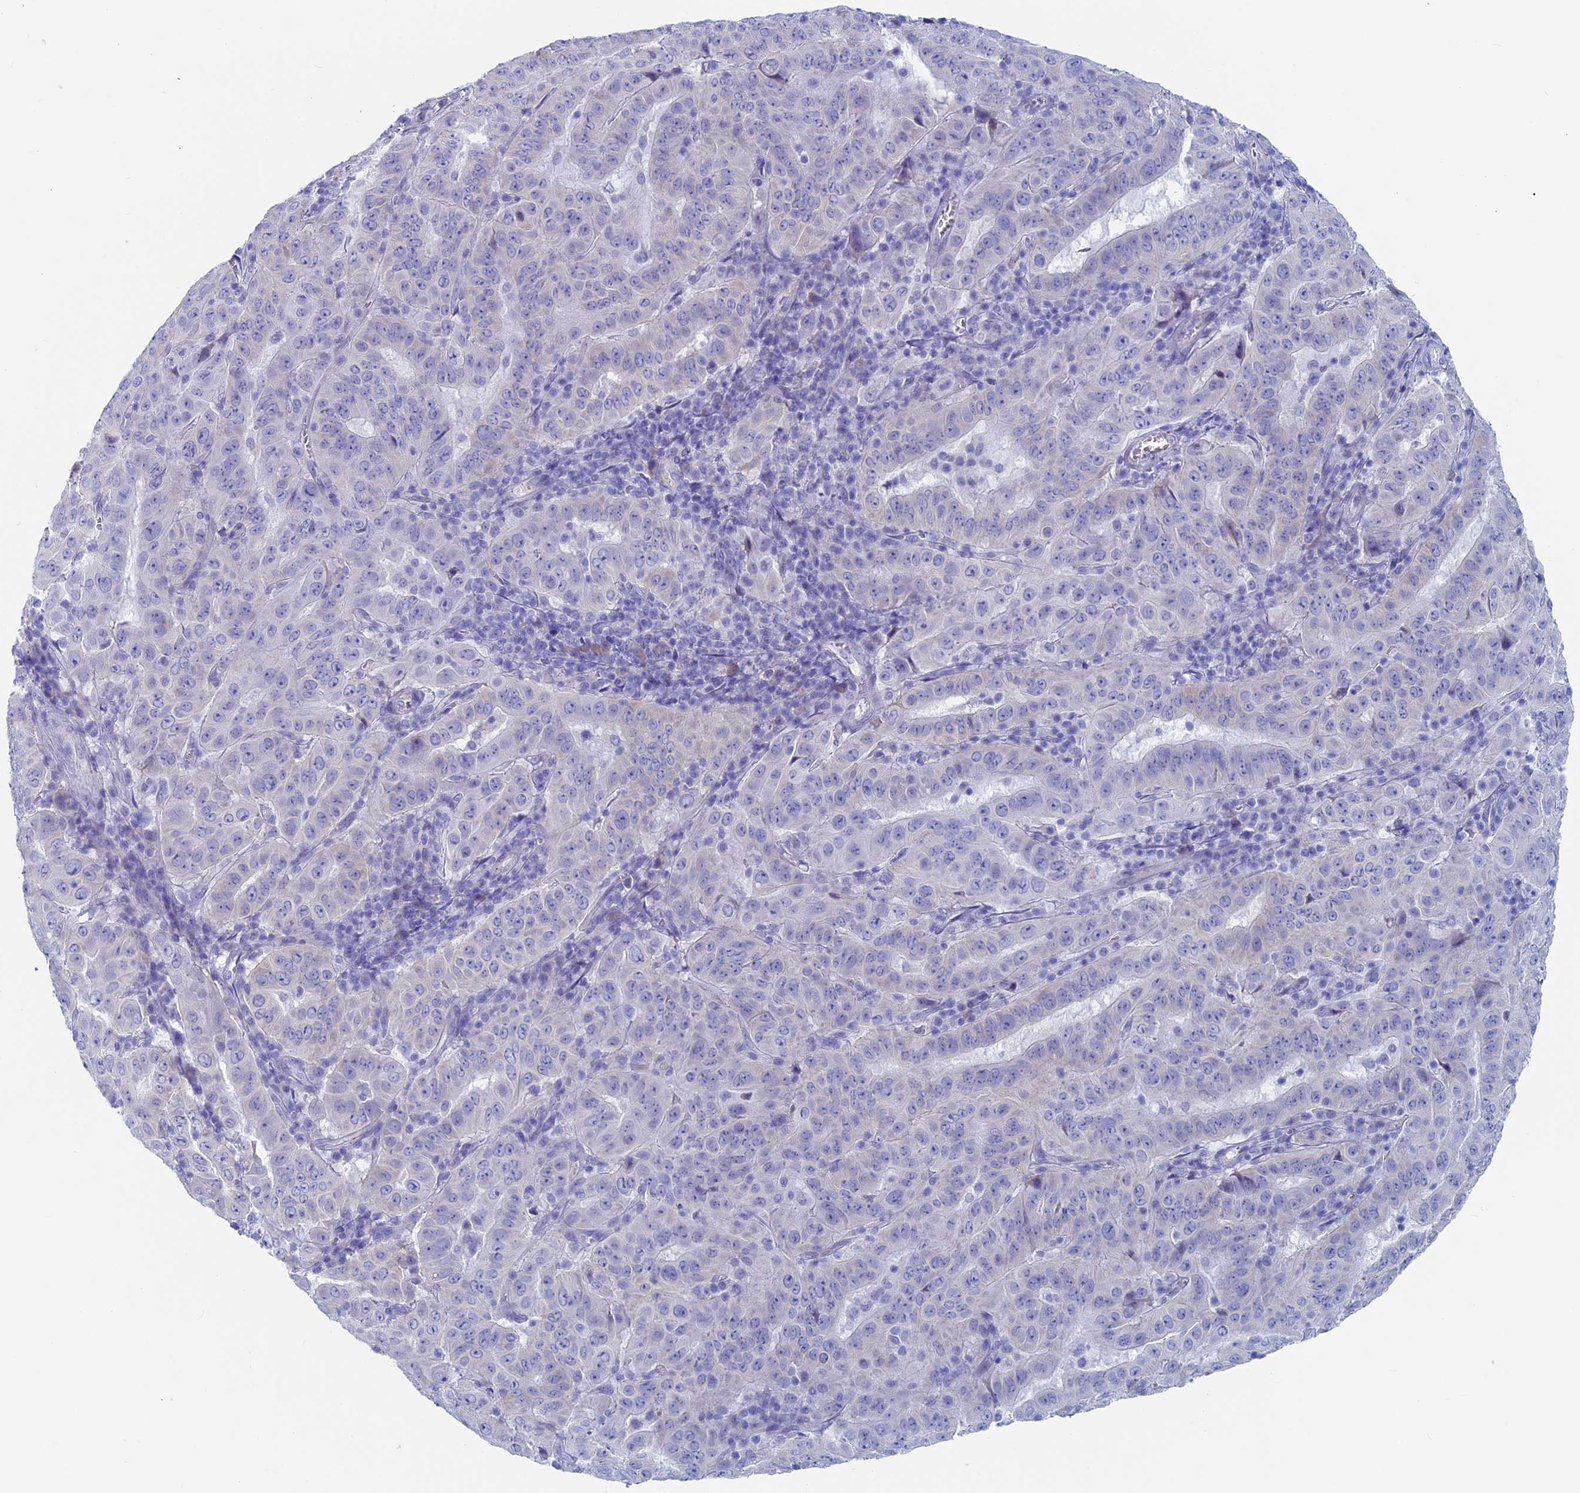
{"staining": {"intensity": "negative", "quantity": "none", "location": "none"}, "tissue": "pancreatic cancer", "cell_type": "Tumor cells", "image_type": "cancer", "snomed": [{"axis": "morphology", "description": "Adenocarcinoma, NOS"}, {"axis": "topography", "description": "Pancreas"}], "caption": "A photomicrograph of adenocarcinoma (pancreatic) stained for a protein displays no brown staining in tumor cells.", "gene": "MAGEB6", "patient": {"sex": "male", "age": 63}}